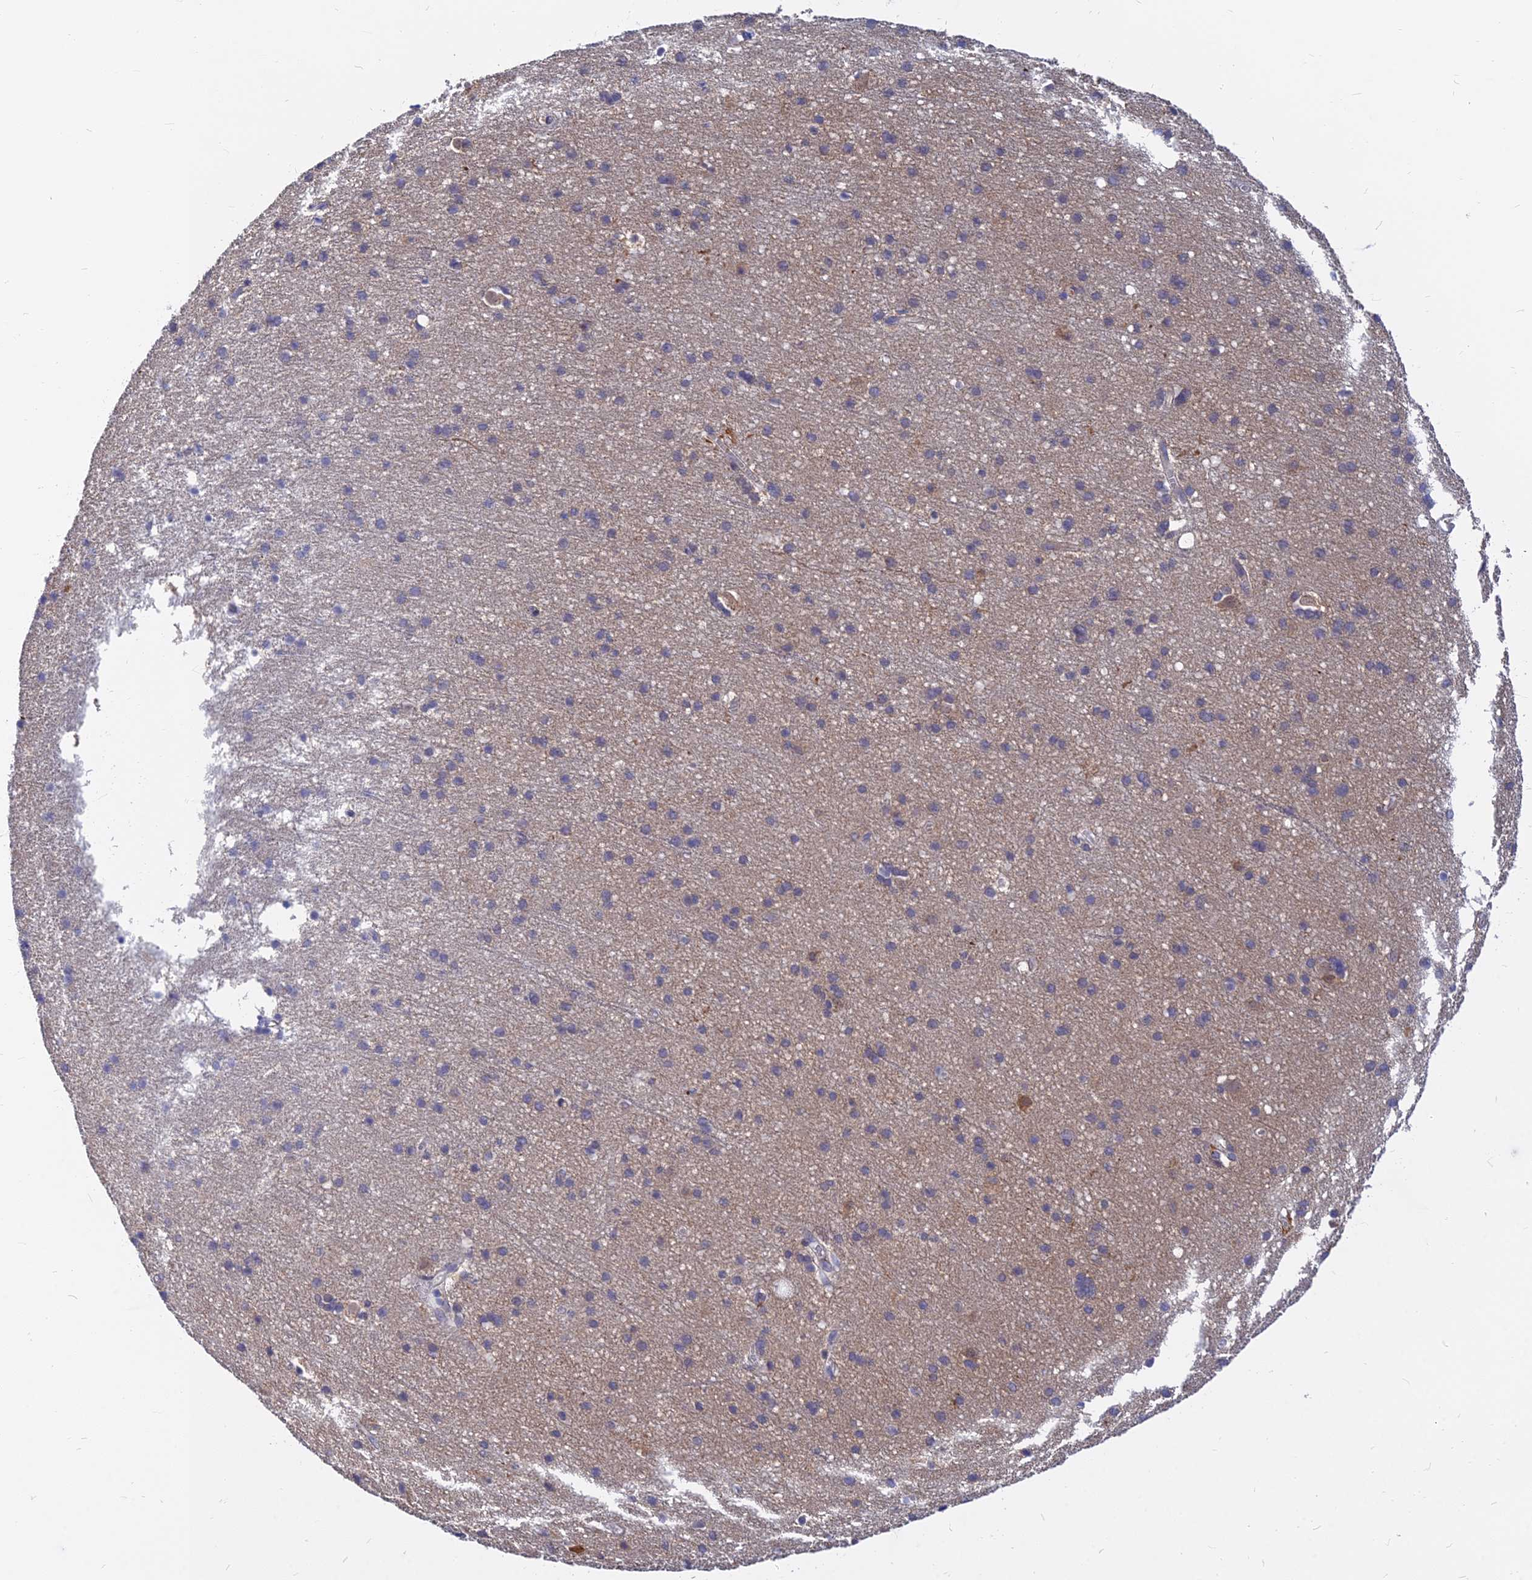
{"staining": {"intensity": "negative", "quantity": "none", "location": "none"}, "tissue": "cerebral cortex", "cell_type": "Endothelial cells", "image_type": "normal", "snomed": [{"axis": "morphology", "description": "Normal tissue, NOS"}, {"axis": "topography", "description": "Cerebral cortex"}], "caption": "A high-resolution histopathology image shows immunohistochemistry (IHC) staining of normal cerebral cortex, which displays no significant expression in endothelial cells.", "gene": "B3GALT4", "patient": {"sex": "male", "age": 54}}